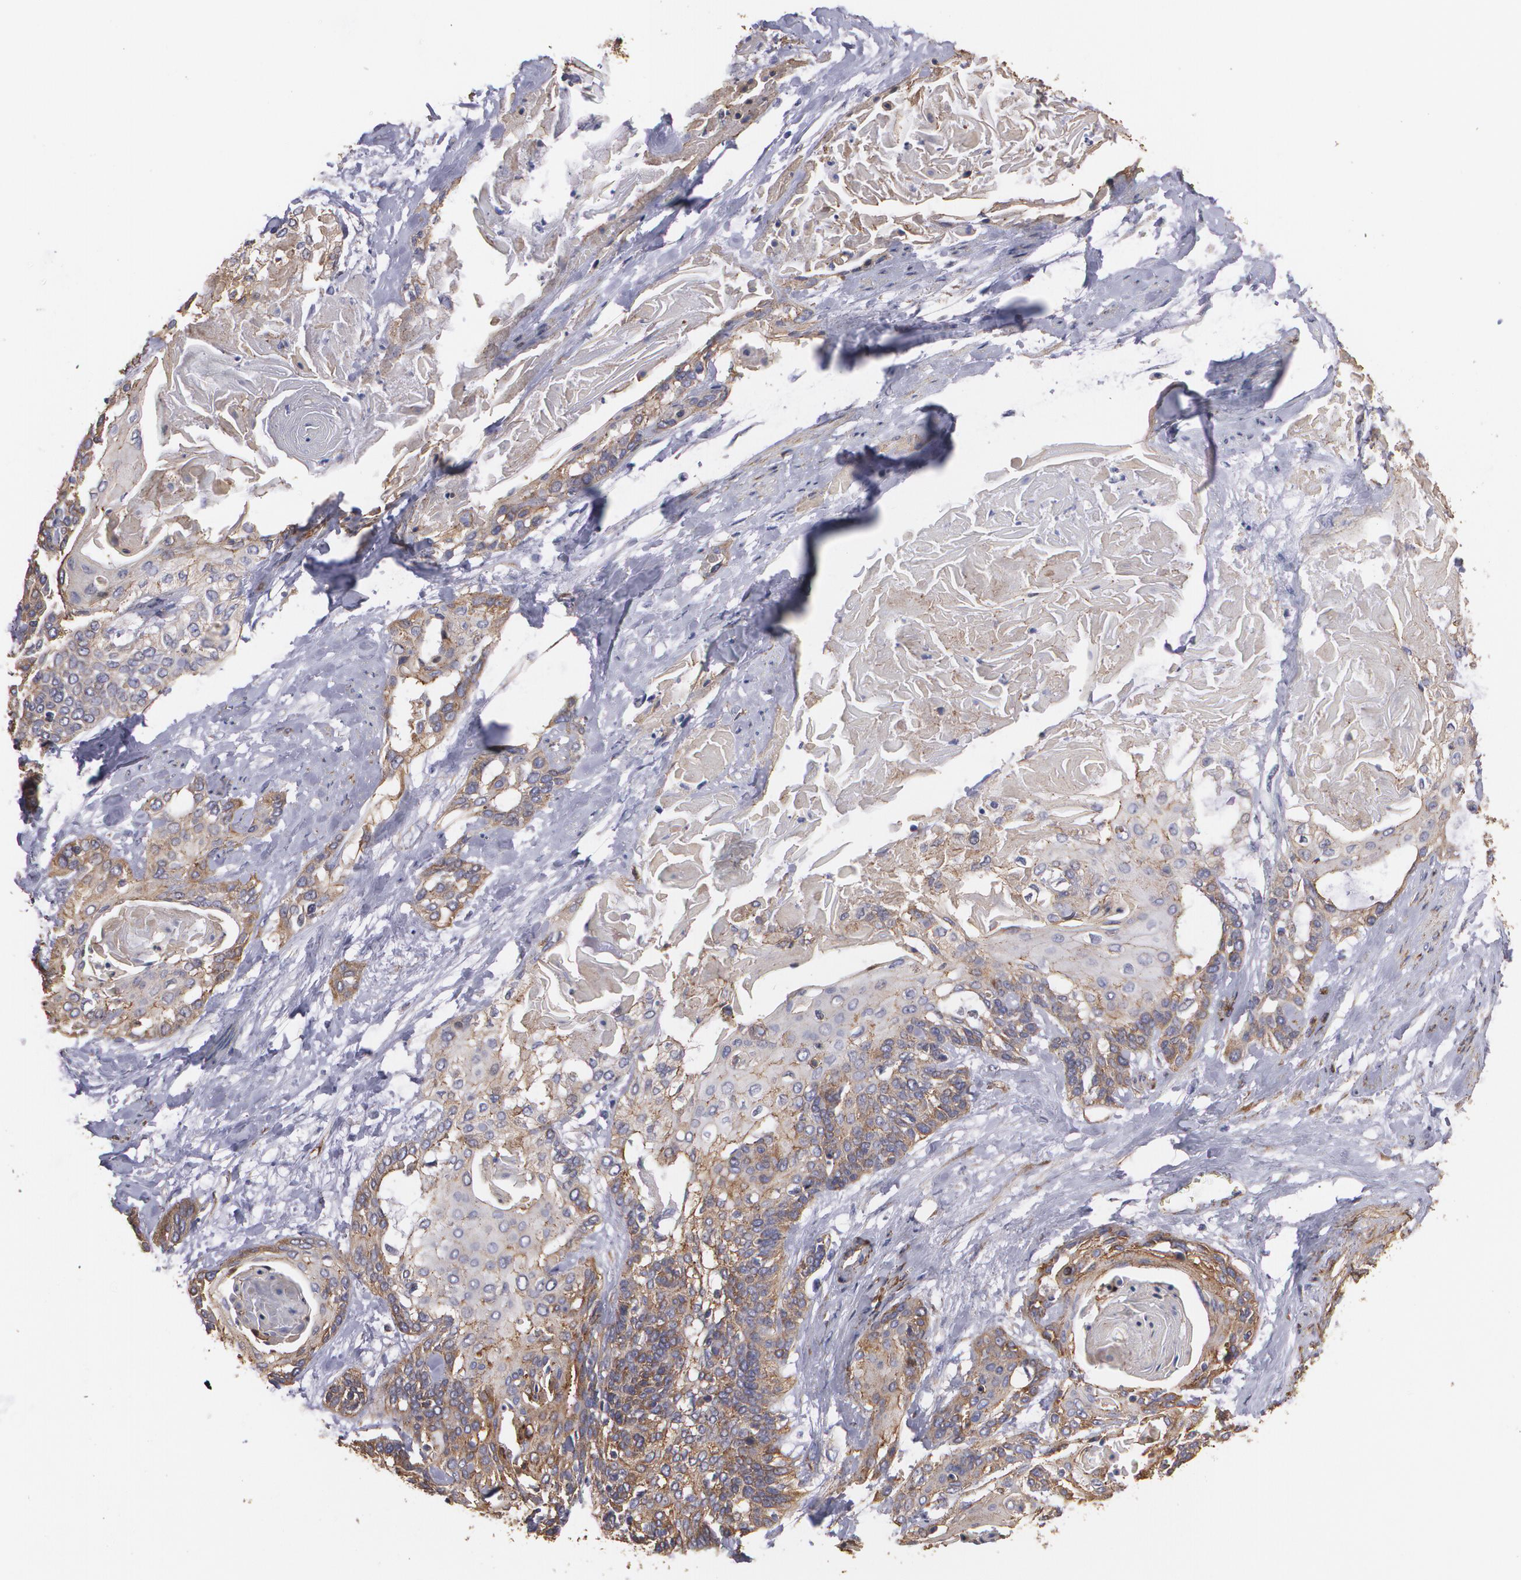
{"staining": {"intensity": "moderate", "quantity": ">75%", "location": "cytoplasmic/membranous"}, "tissue": "cervical cancer", "cell_type": "Tumor cells", "image_type": "cancer", "snomed": [{"axis": "morphology", "description": "Squamous cell carcinoma, NOS"}, {"axis": "topography", "description": "Cervix"}], "caption": "Protein staining of cervical cancer tissue reveals moderate cytoplasmic/membranous positivity in approximately >75% of tumor cells. (IHC, brightfield microscopy, high magnification).", "gene": "TJP1", "patient": {"sex": "female", "age": 57}}